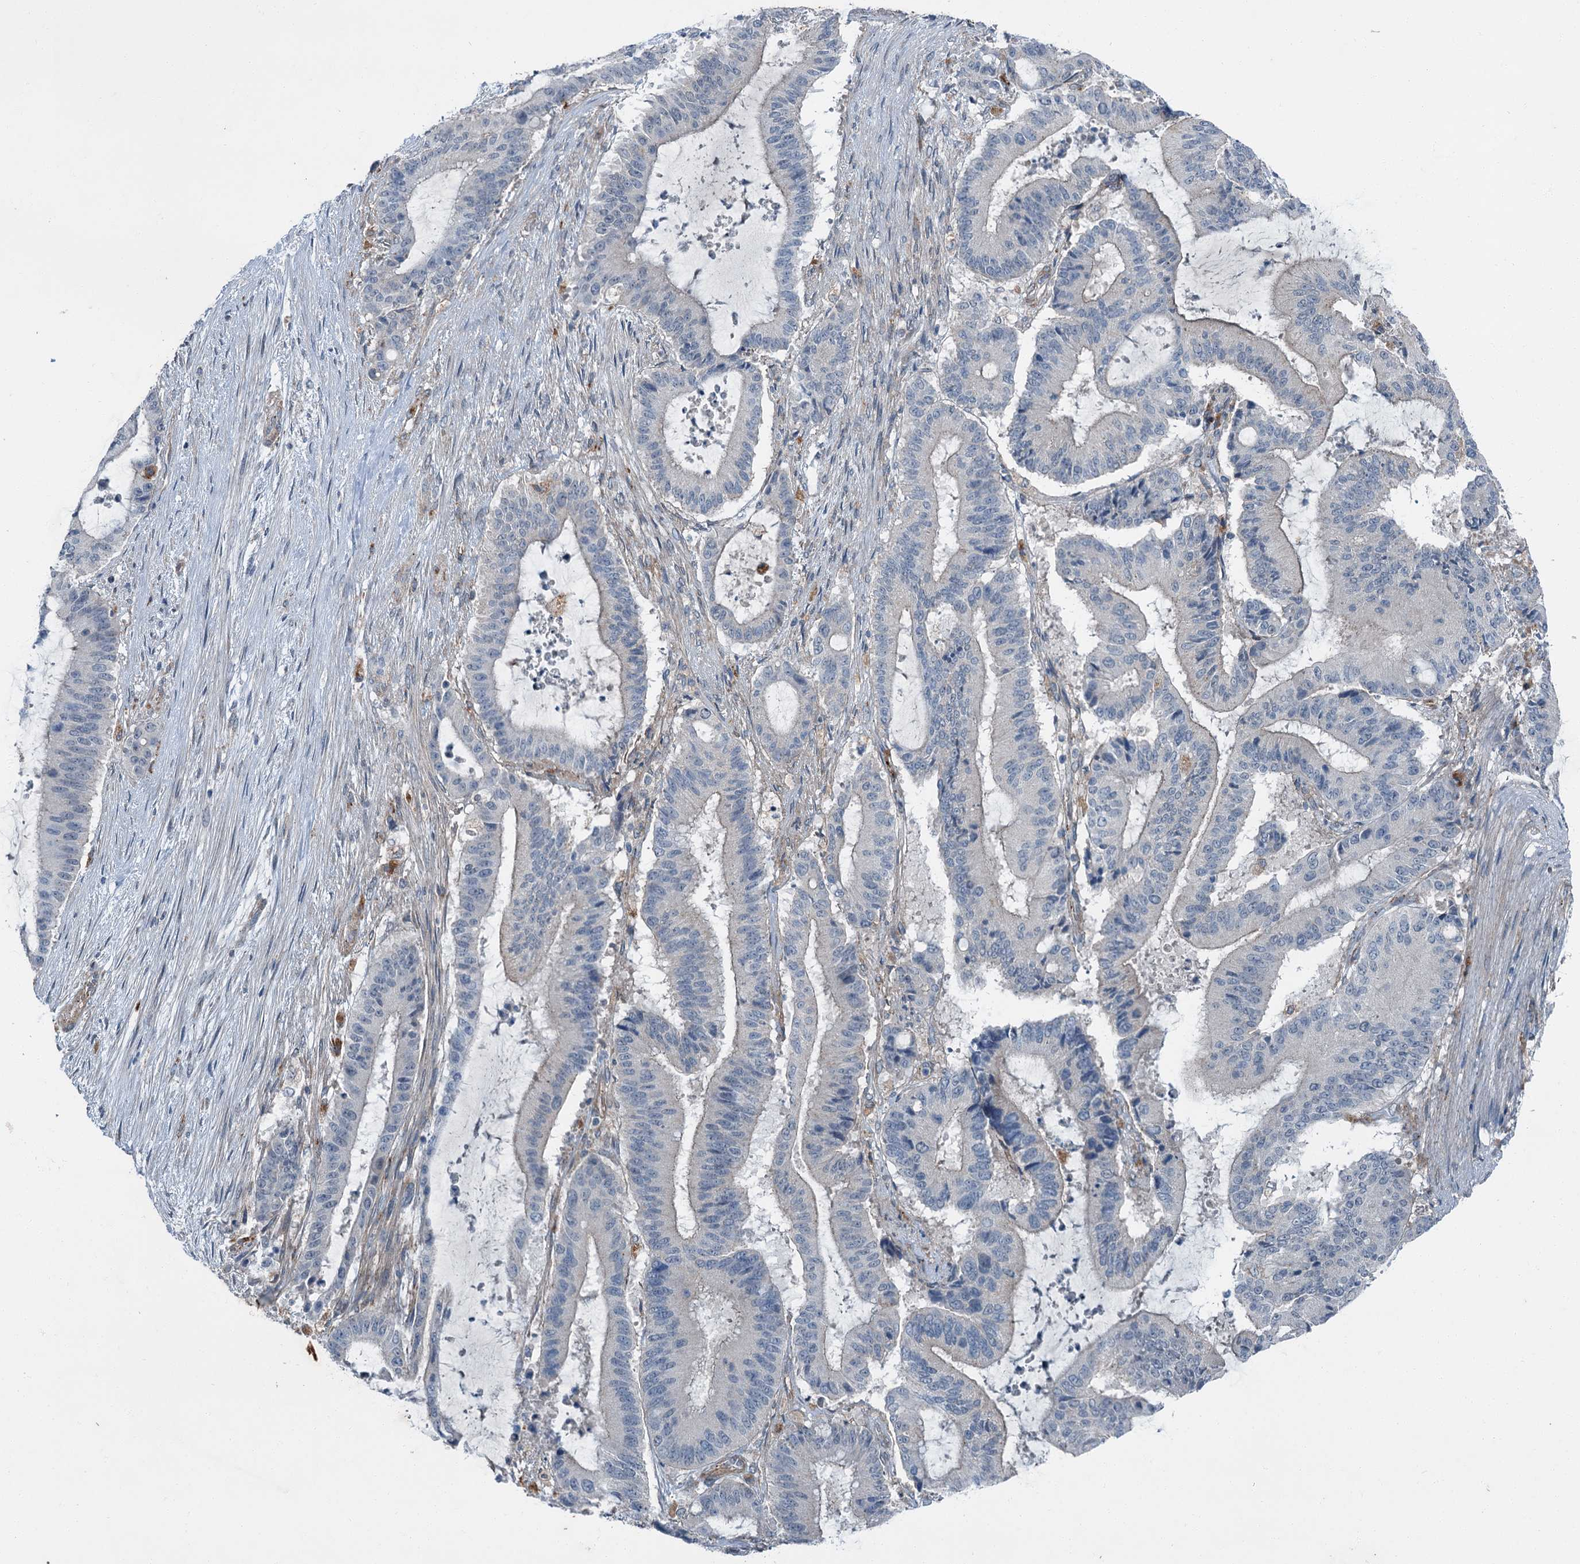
{"staining": {"intensity": "negative", "quantity": "none", "location": "none"}, "tissue": "liver cancer", "cell_type": "Tumor cells", "image_type": "cancer", "snomed": [{"axis": "morphology", "description": "Normal tissue, NOS"}, {"axis": "morphology", "description": "Cholangiocarcinoma"}, {"axis": "topography", "description": "Liver"}, {"axis": "topography", "description": "Peripheral nerve tissue"}], "caption": "Tumor cells are negative for protein expression in human liver cancer (cholangiocarcinoma). The staining was performed using DAB to visualize the protein expression in brown, while the nuclei were stained in blue with hematoxylin (Magnification: 20x).", "gene": "AXL", "patient": {"sex": "female", "age": 73}}